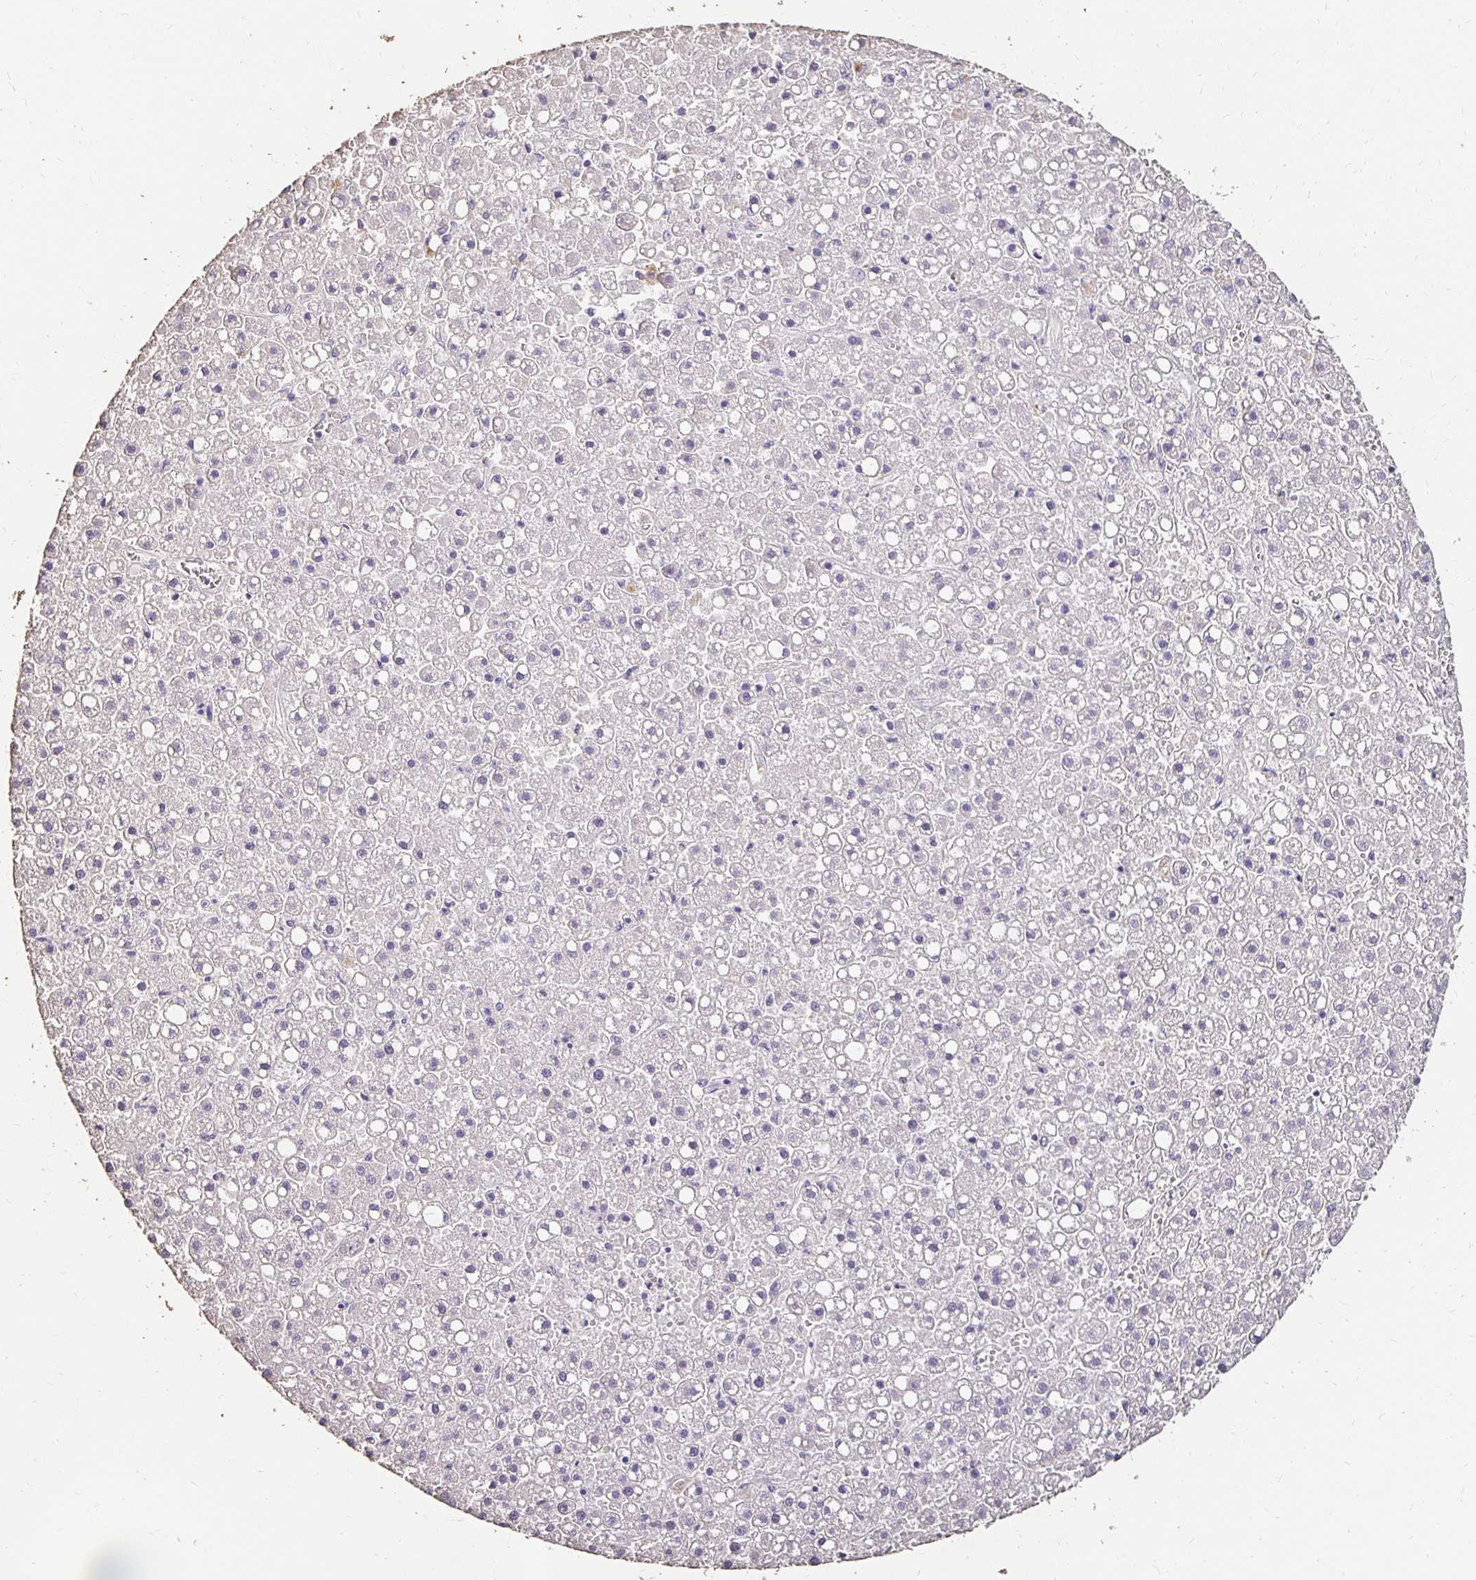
{"staining": {"intensity": "negative", "quantity": "none", "location": "none"}, "tissue": "liver cancer", "cell_type": "Tumor cells", "image_type": "cancer", "snomed": [{"axis": "morphology", "description": "Carcinoma, Hepatocellular, NOS"}, {"axis": "topography", "description": "Liver"}], "caption": "High magnification brightfield microscopy of liver cancer (hepatocellular carcinoma) stained with DAB (brown) and counterstained with hematoxylin (blue): tumor cells show no significant expression.", "gene": "UGT1A6", "patient": {"sex": "male", "age": 67}}